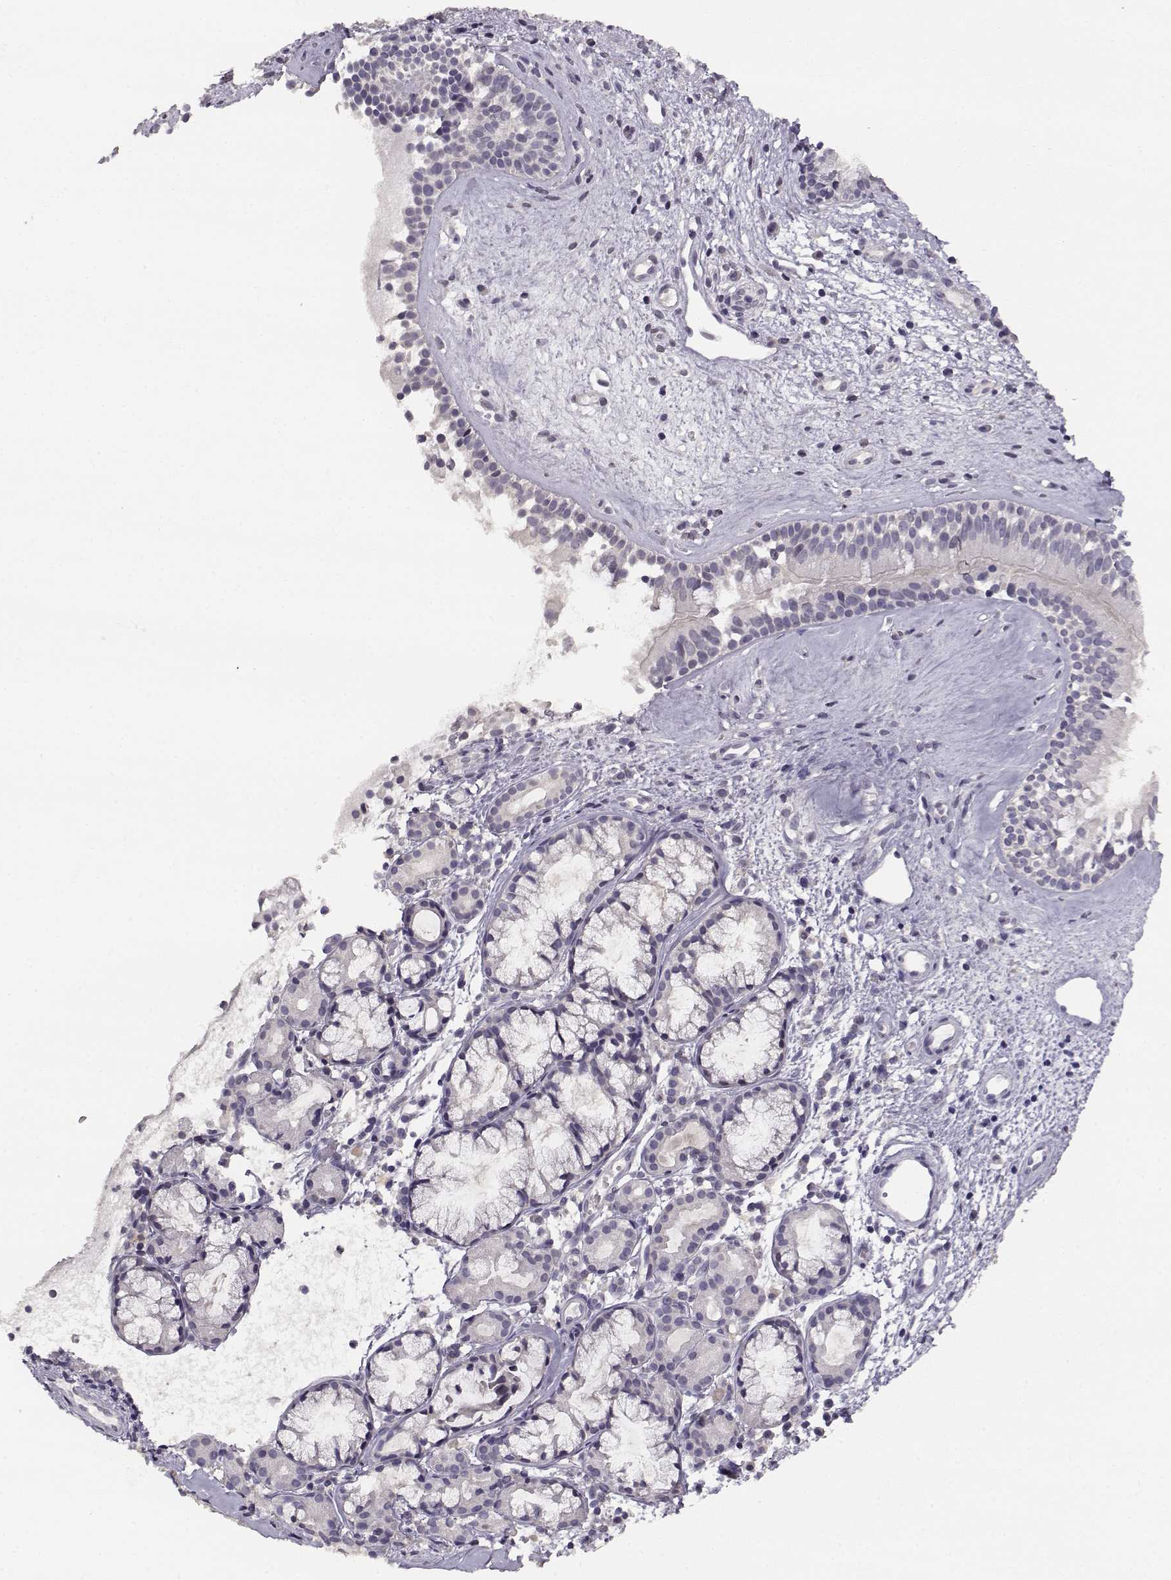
{"staining": {"intensity": "negative", "quantity": "none", "location": "none"}, "tissue": "nasopharynx", "cell_type": "Respiratory epithelial cells", "image_type": "normal", "snomed": [{"axis": "morphology", "description": "Normal tissue, NOS"}, {"axis": "topography", "description": "Nasopharynx"}], "caption": "IHC of normal human nasopharynx reveals no expression in respiratory epithelial cells.", "gene": "RHOXF2", "patient": {"sex": "male", "age": 29}}